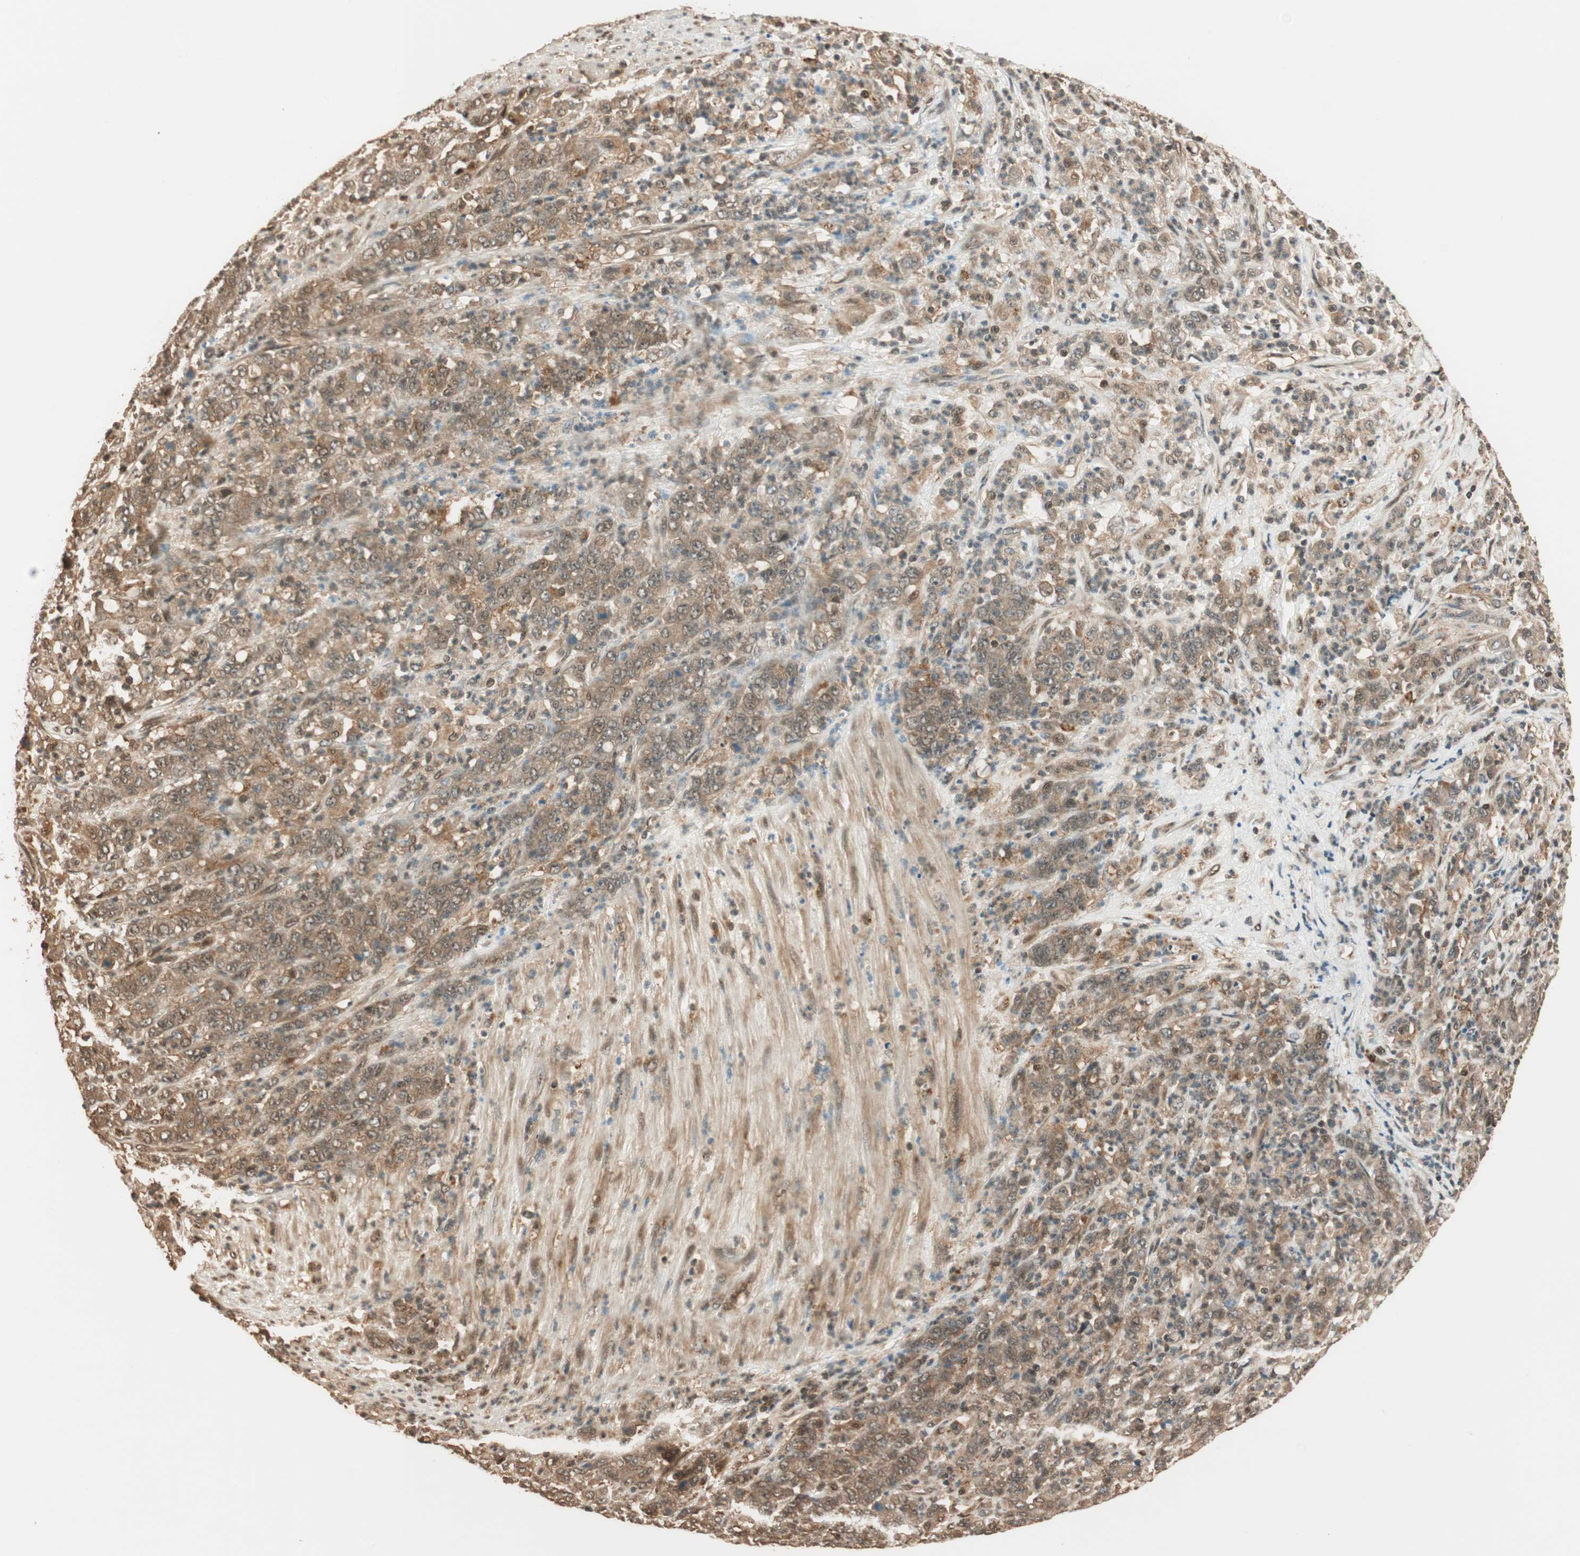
{"staining": {"intensity": "moderate", "quantity": ">75%", "location": "cytoplasmic/membranous"}, "tissue": "stomach cancer", "cell_type": "Tumor cells", "image_type": "cancer", "snomed": [{"axis": "morphology", "description": "Adenocarcinoma, NOS"}, {"axis": "topography", "description": "Stomach, lower"}], "caption": "DAB (3,3'-diaminobenzidine) immunohistochemical staining of human stomach cancer (adenocarcinoma) shows moderate cytoplasmic/membranous protein expression in about >75% of tumor cells.", "gene": "ZNF443", "patient": {"sex": "female", "age": 71}}